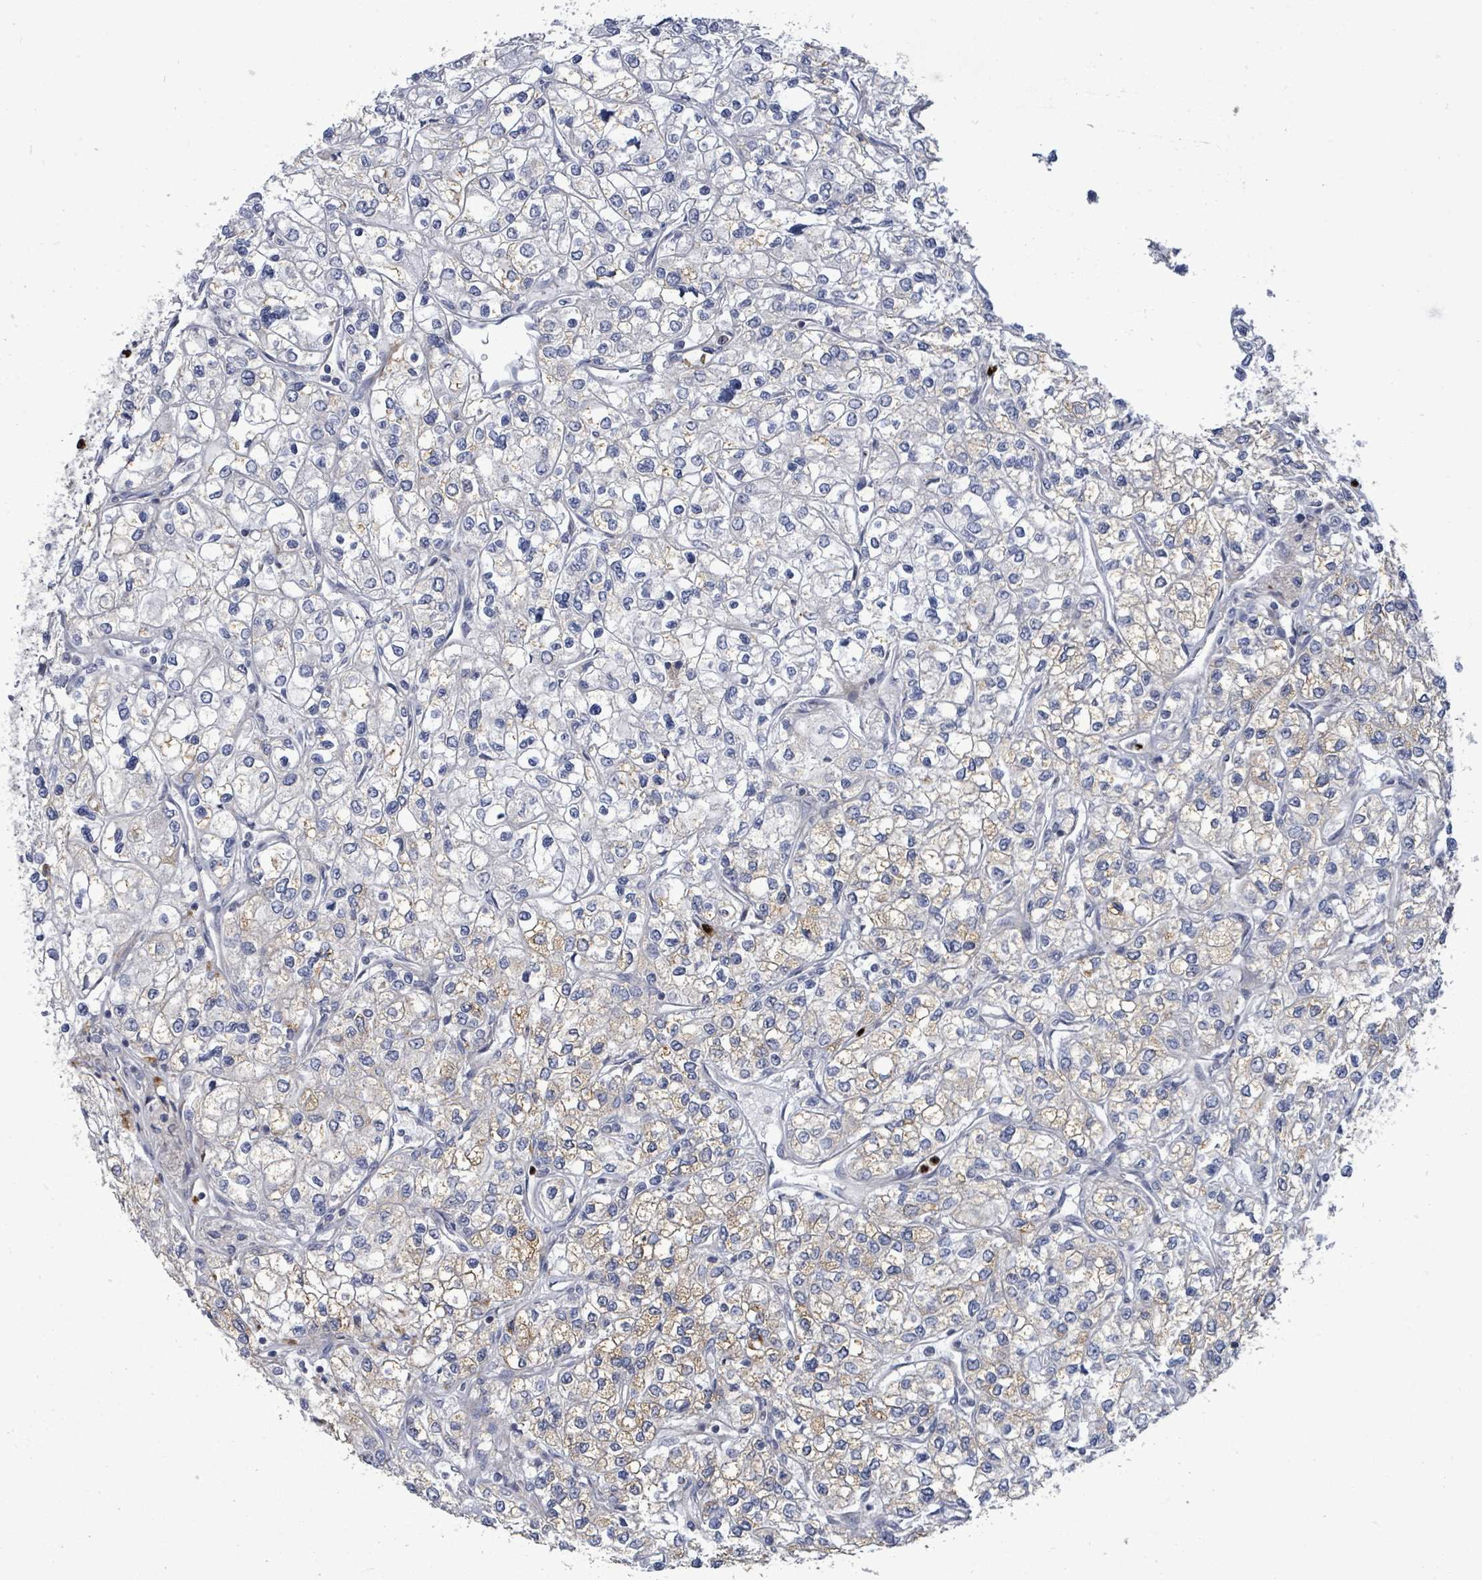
{"staining": {"intensity": "weak", "quantity": "<25%", "location": "cytoplasmic/membranous"}, "tissue": "renal cancer", "cell_type": "Tumor cells", "image_type": "cancer", "snomed": [{"axis": "morphology", "description": "Adenocarcinoma, NOS"}, {"axis": "topography", "description": "Kidney"}], "caption": "Human renal adenocarcinoma stained for a protein using immunohistochemistry exhibits no positivity in tumor cells.", "gene": "SAR1A", "patient": {"sex": "male", "age": 80}}